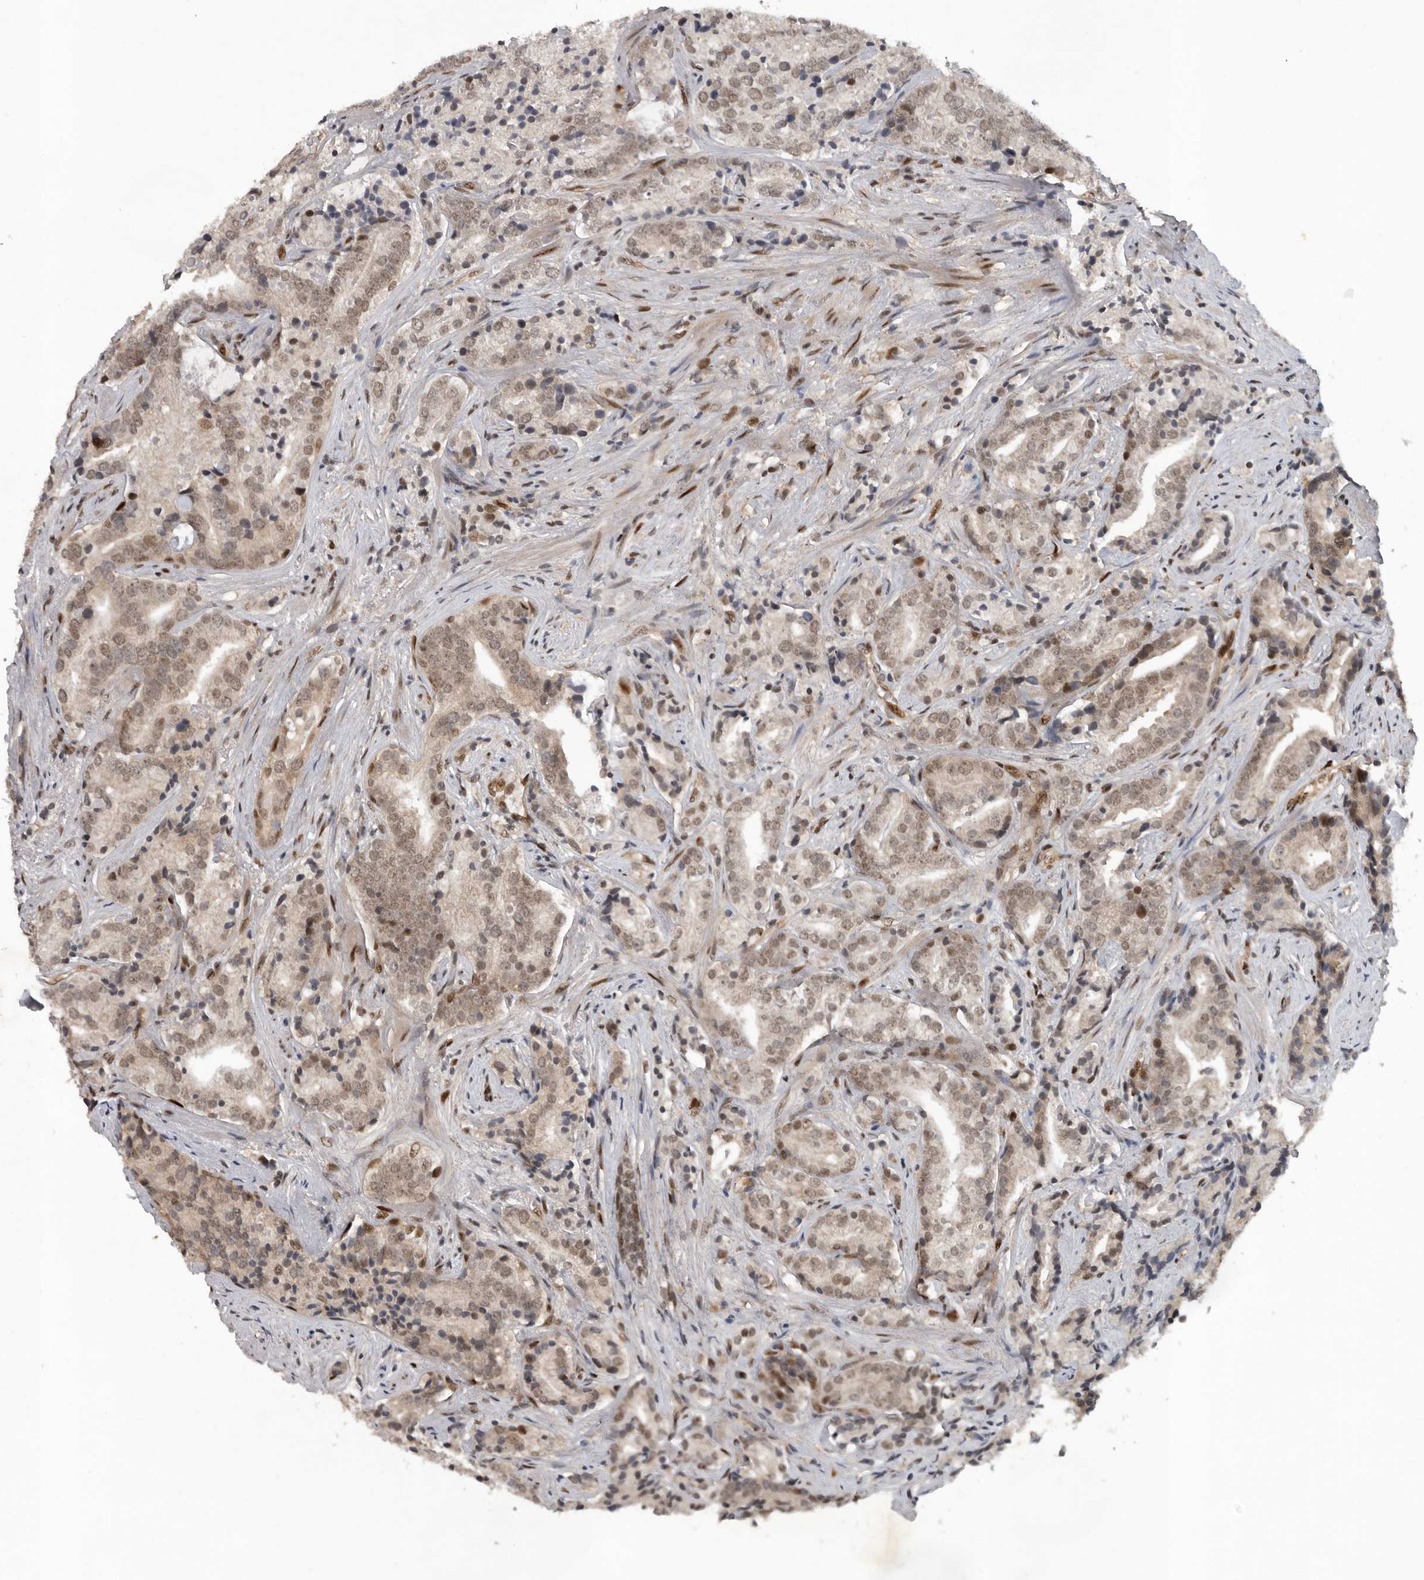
{"staining": {"intensity": "weak", "quantity": ">75%", "location": "nuclear"}, "tissue": "prostate cancer", "cell_type": "Tumor cells", "image_type": "cancer", "snomed": [{"axis": "morphology", "description": "Adenocarcinoma, High grade"}, {"axis": "topography", "description": "Prostate"}], "caption": "Weak nuclear protein staining is seen in approximately >75% of tumor cells in prostate cancer (high-grade adenocarcinoma). (DAB IHC, brown staining for protein, blue staining for nuclei).", "gene": "CDC27", "patient": {"sex": "male", "age": 57}}